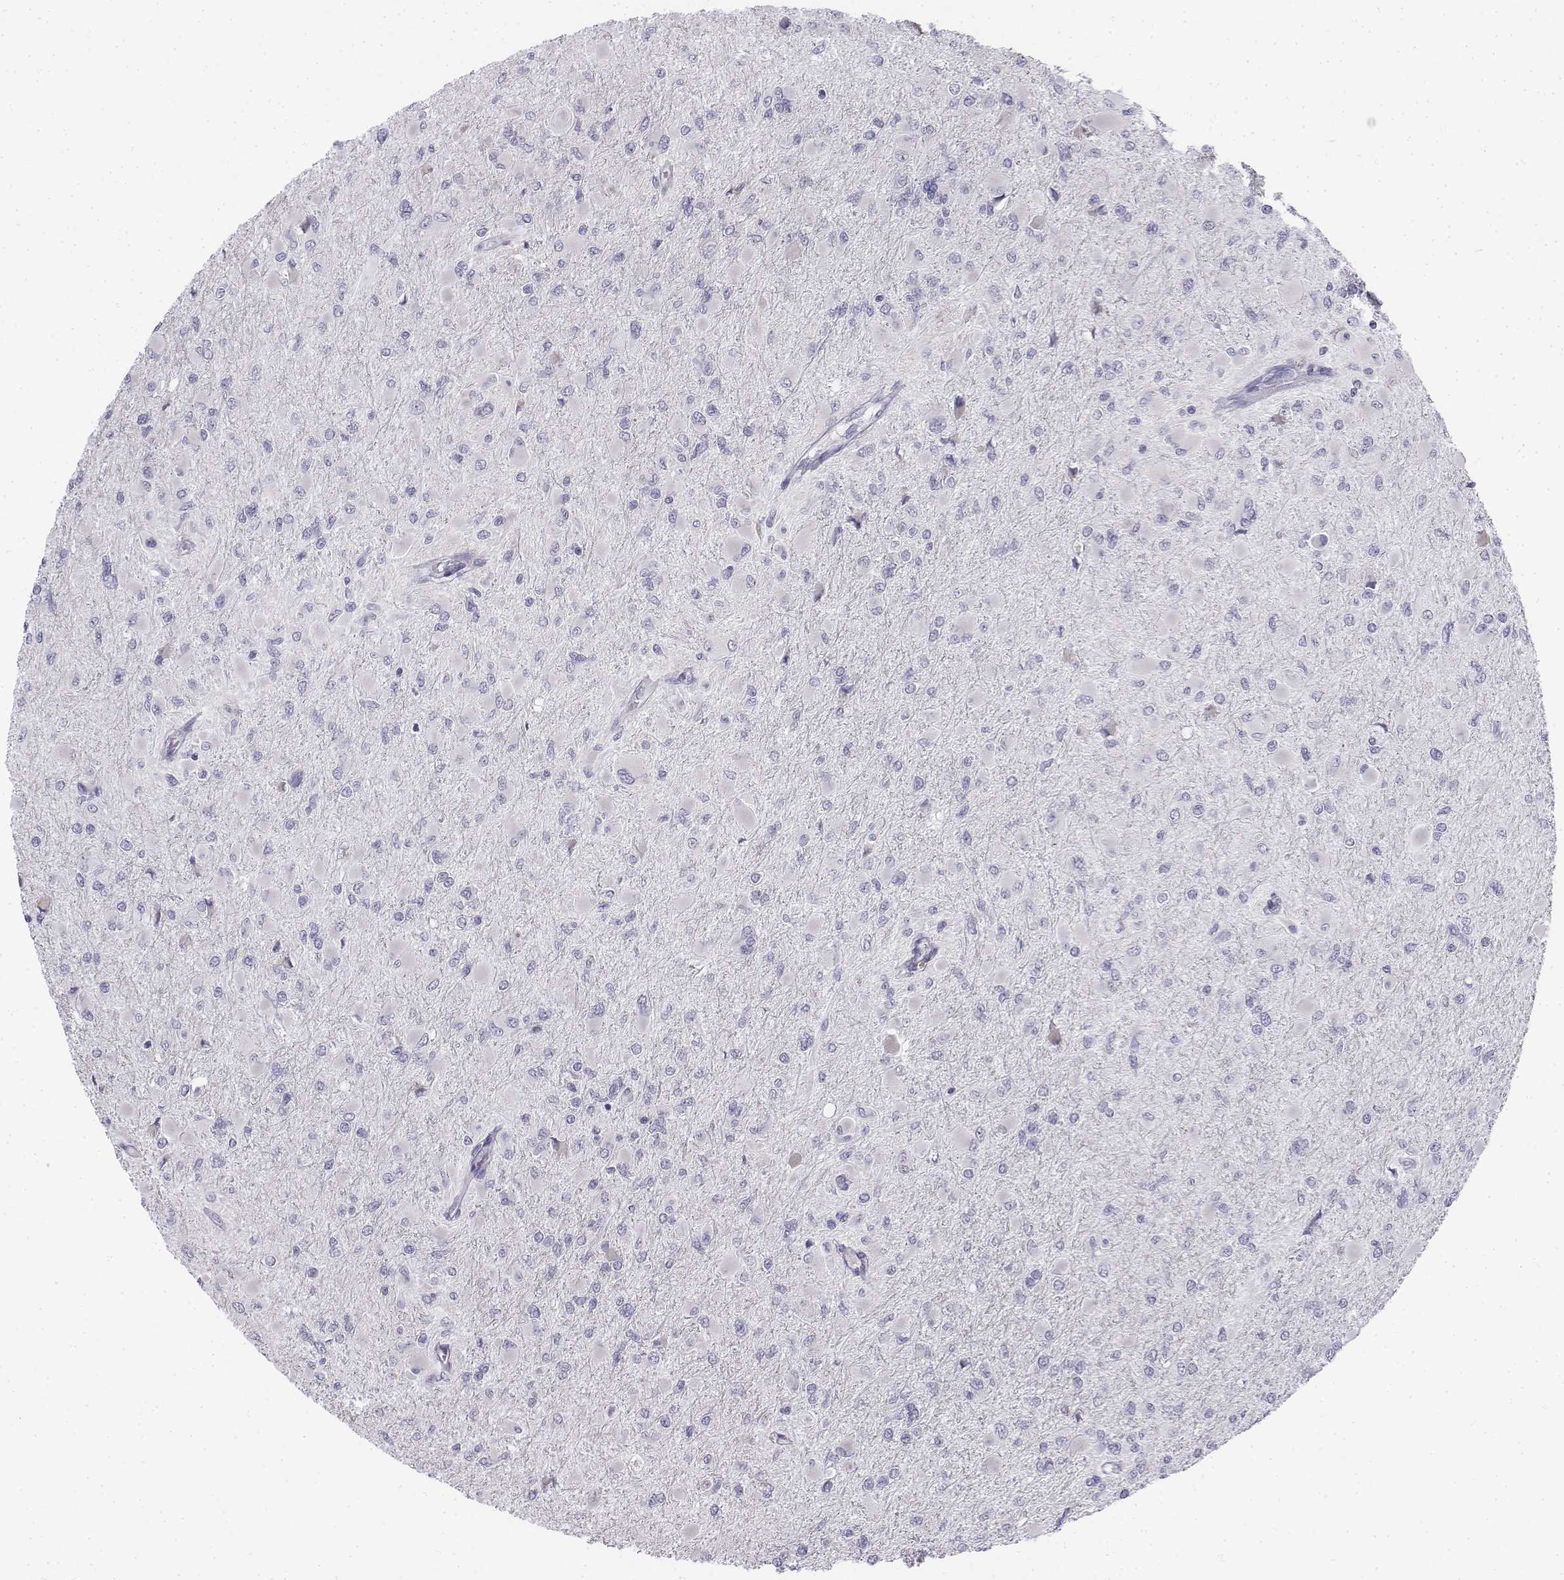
{"staining": {"intensity": "negative", "quantity": "none", "location": "none"}, "tissue": "glioma", "cell_type": "Tumor cells", "image_type": "cancer", "snomed": [{"axis": "morphology", "description": "Glioma, malignant, High grade"}, {"axis": "topography", "description": "Cerebral cortex"}], "caption": "This is an IHC histopathology image of malignant high-grade glioma. There is no expression in tumor cells.", "gene": "PENK", "patient": {"sex": "female", "age": 36}}